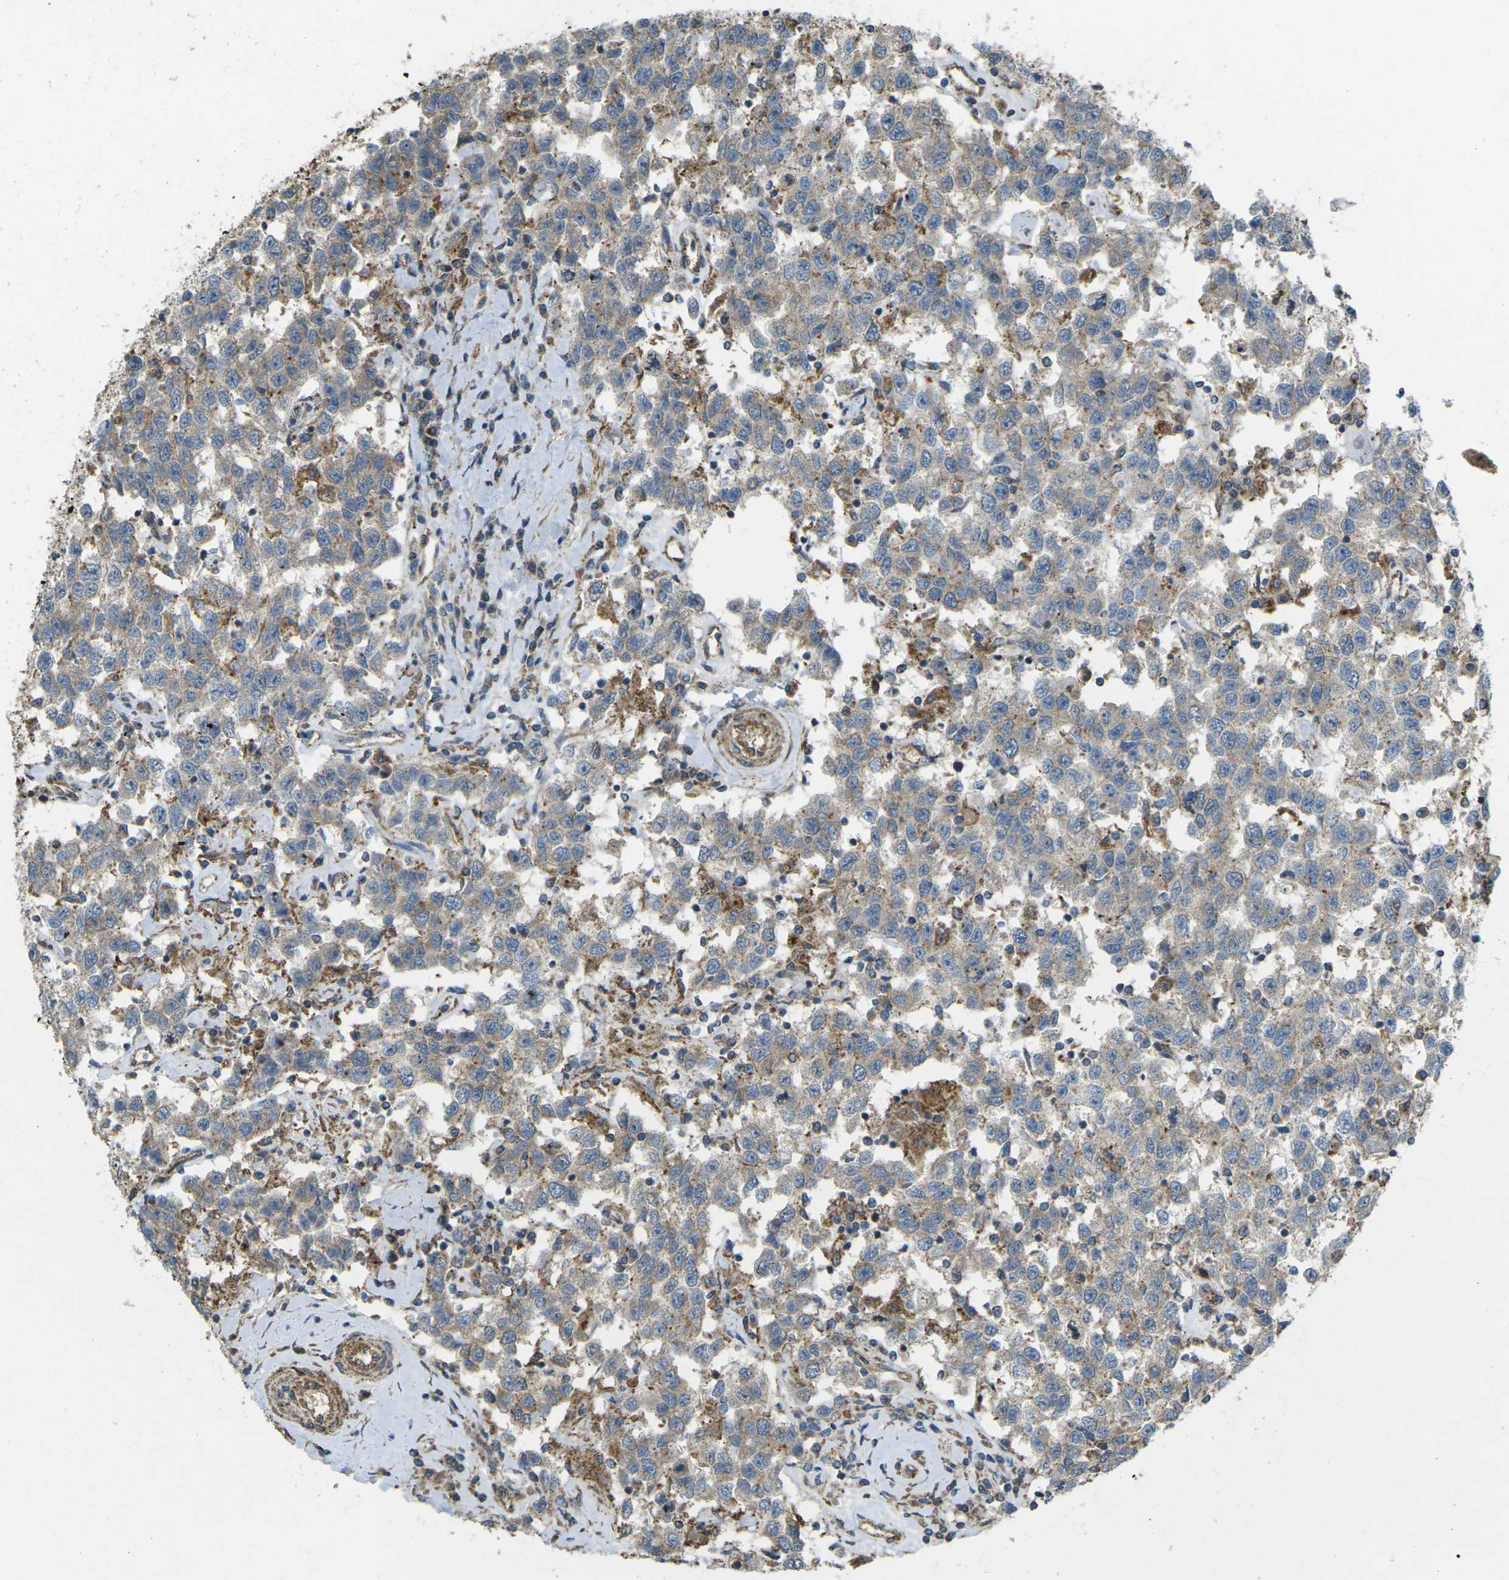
{"staining": {"intensity": "weak", "quantity": "25%-75%", "location": "cytoplasmic/membranous"}, "tissue": "testis cancer", "cell_type": "Tumor cells", "image_type": "cancer", "snomed": [{"axis": "morphology", "description": "Seminoma, NOS"}, {"axis": "topography", "description": "Testis"}], "caption": "This micrograph demonstrates testis cancer stained with immunohistochemistry to label a protein in brown. The cytoplasmic/membranous of tumor cells show weak positivity for the protein. Nuclei are counter-stained blue.", "gene": "CHMP3", "patient": {"sex": "male", "age": 41}}